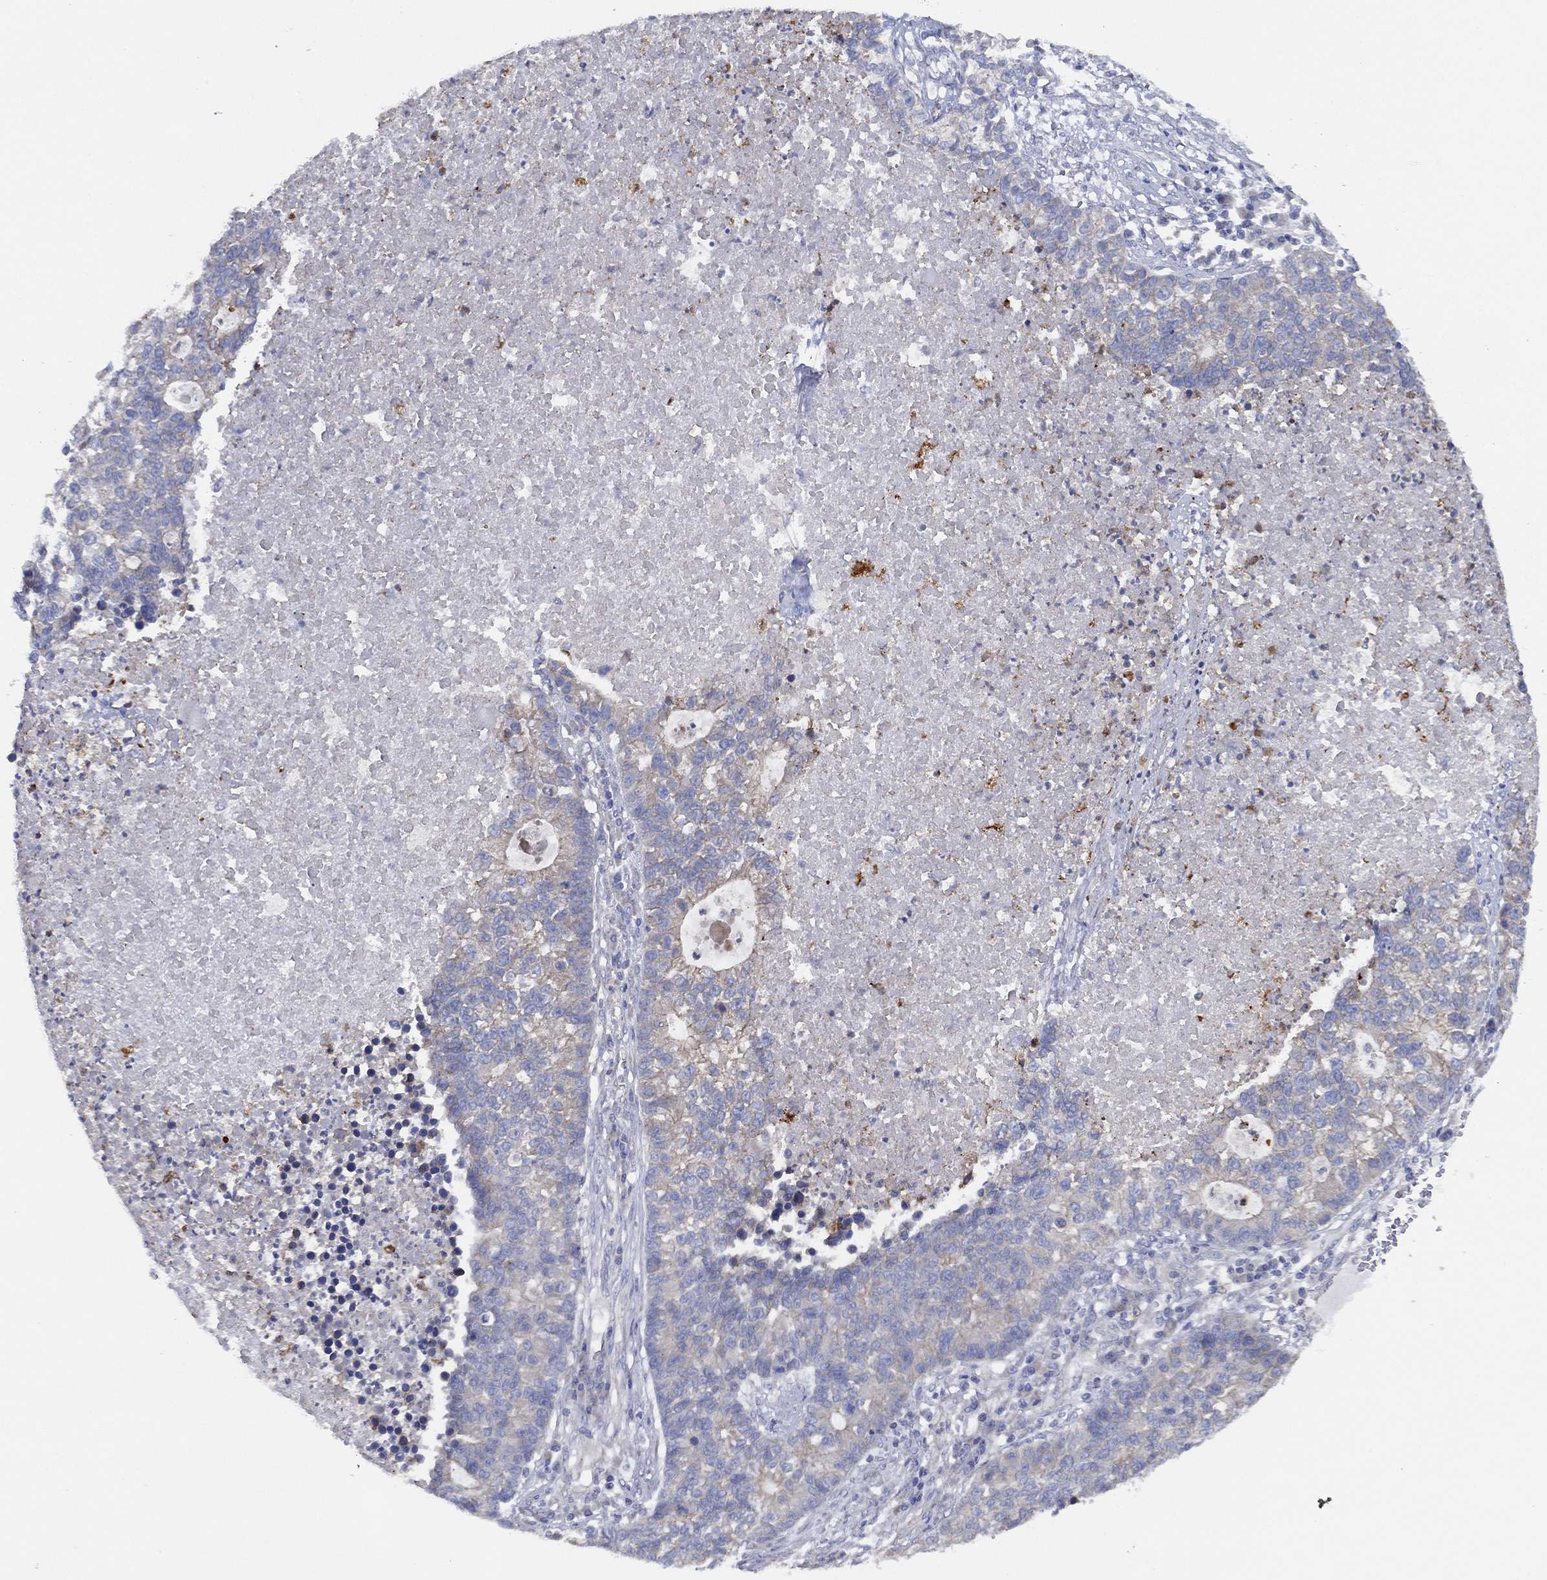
{"staining": {"intensity": "weak", "quantity": "<25%", "location": "cytoplasmic/membranous"}, "tissue": "lung cancer", "cell_type": "Tumor cells", "image_type": "cancer", "snomed": [{"axis": "morphology", "description": "Adenocarcinoma, NOS"}, {"axis": "topography", "description": "Lung"}], "caption": "The IHC photomicrograph has no significant expression in tumor cells of lung cancer (adenocarcinoma) tissue.", "gene": "ZNF223", "patient": {"sex": "male", "age": 57}}